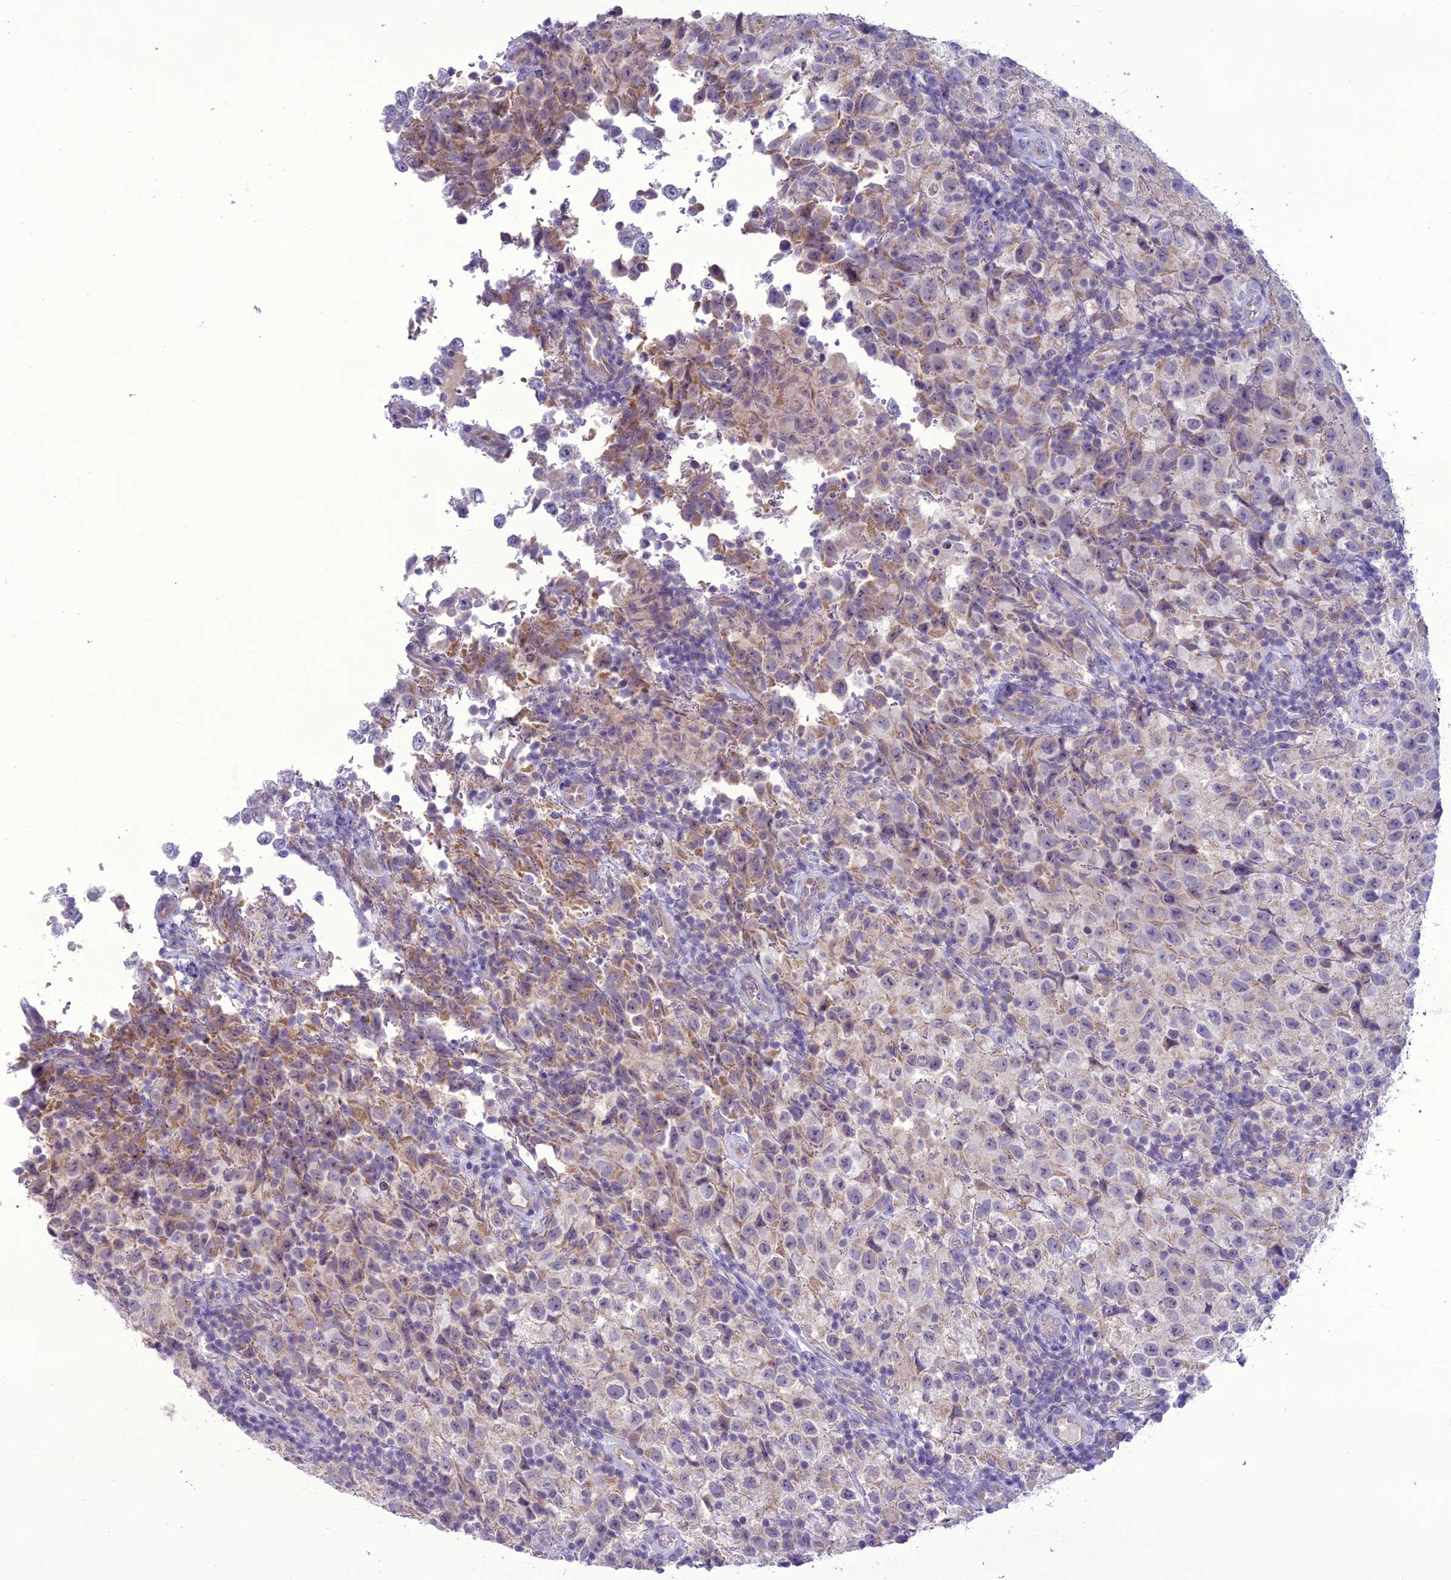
{"staining": {"intensity": "weak", "quantity": "<25%", "location": "cytoplasmic/membranous"}, "tissue": "testis cancer", "cell_type": "Tumor cells", "image_type": "cancer", "snomed": [{"axis": "morphology", "description": "Seminoma, NOS"}, {"axis": "morphology", "description": "Carcinoma, Embryonal, NOS"}, {"axis": "topography", "description": "Testis"}], "caption": "Testis seminoma stained for a protein using immunohistochemistry (IHC) shows no staining tumor cells.", "gene": "SCRT1", "patient": {"sex": "male", "age": 41}}